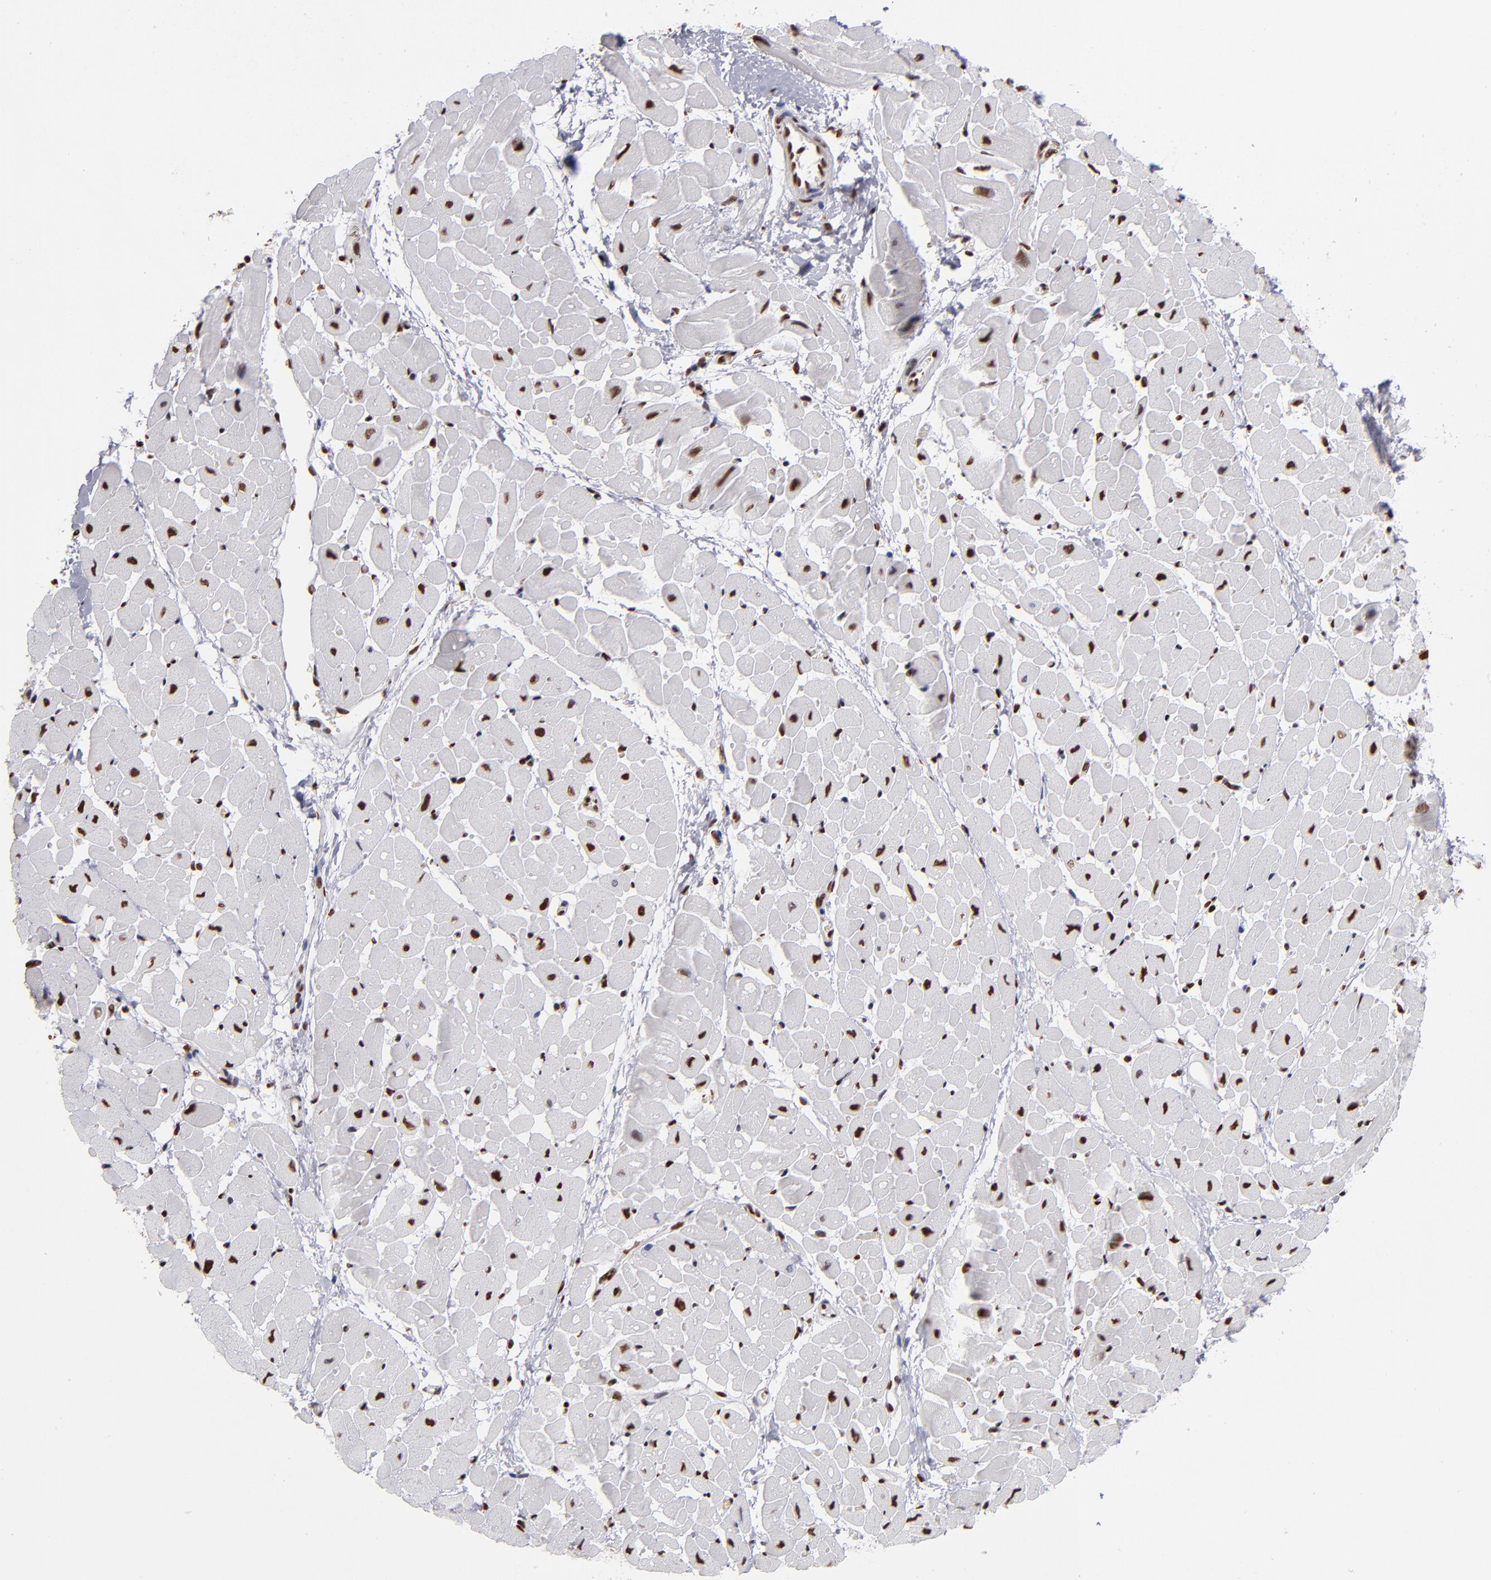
{"staining": {"intensity": "strong", "quantity": ">75%", "location": "nuclear"}, "tissue": "heart muscle", "cell_type": "Cardiomyocytes", "image_type": "normal", "snomed": [{"axis": "morphology", "description": "Normal tissue, NOS"}, {"axis": "topography", "description": "Heart"}], "caption": "This is a micrograph of immunohistochemistry staining of benign heart muscle, which shows strong positivity in the nuclear of cardiomyocytes.", "gene": "MRE11", "patient": {"sex": "male", "age": 45}}